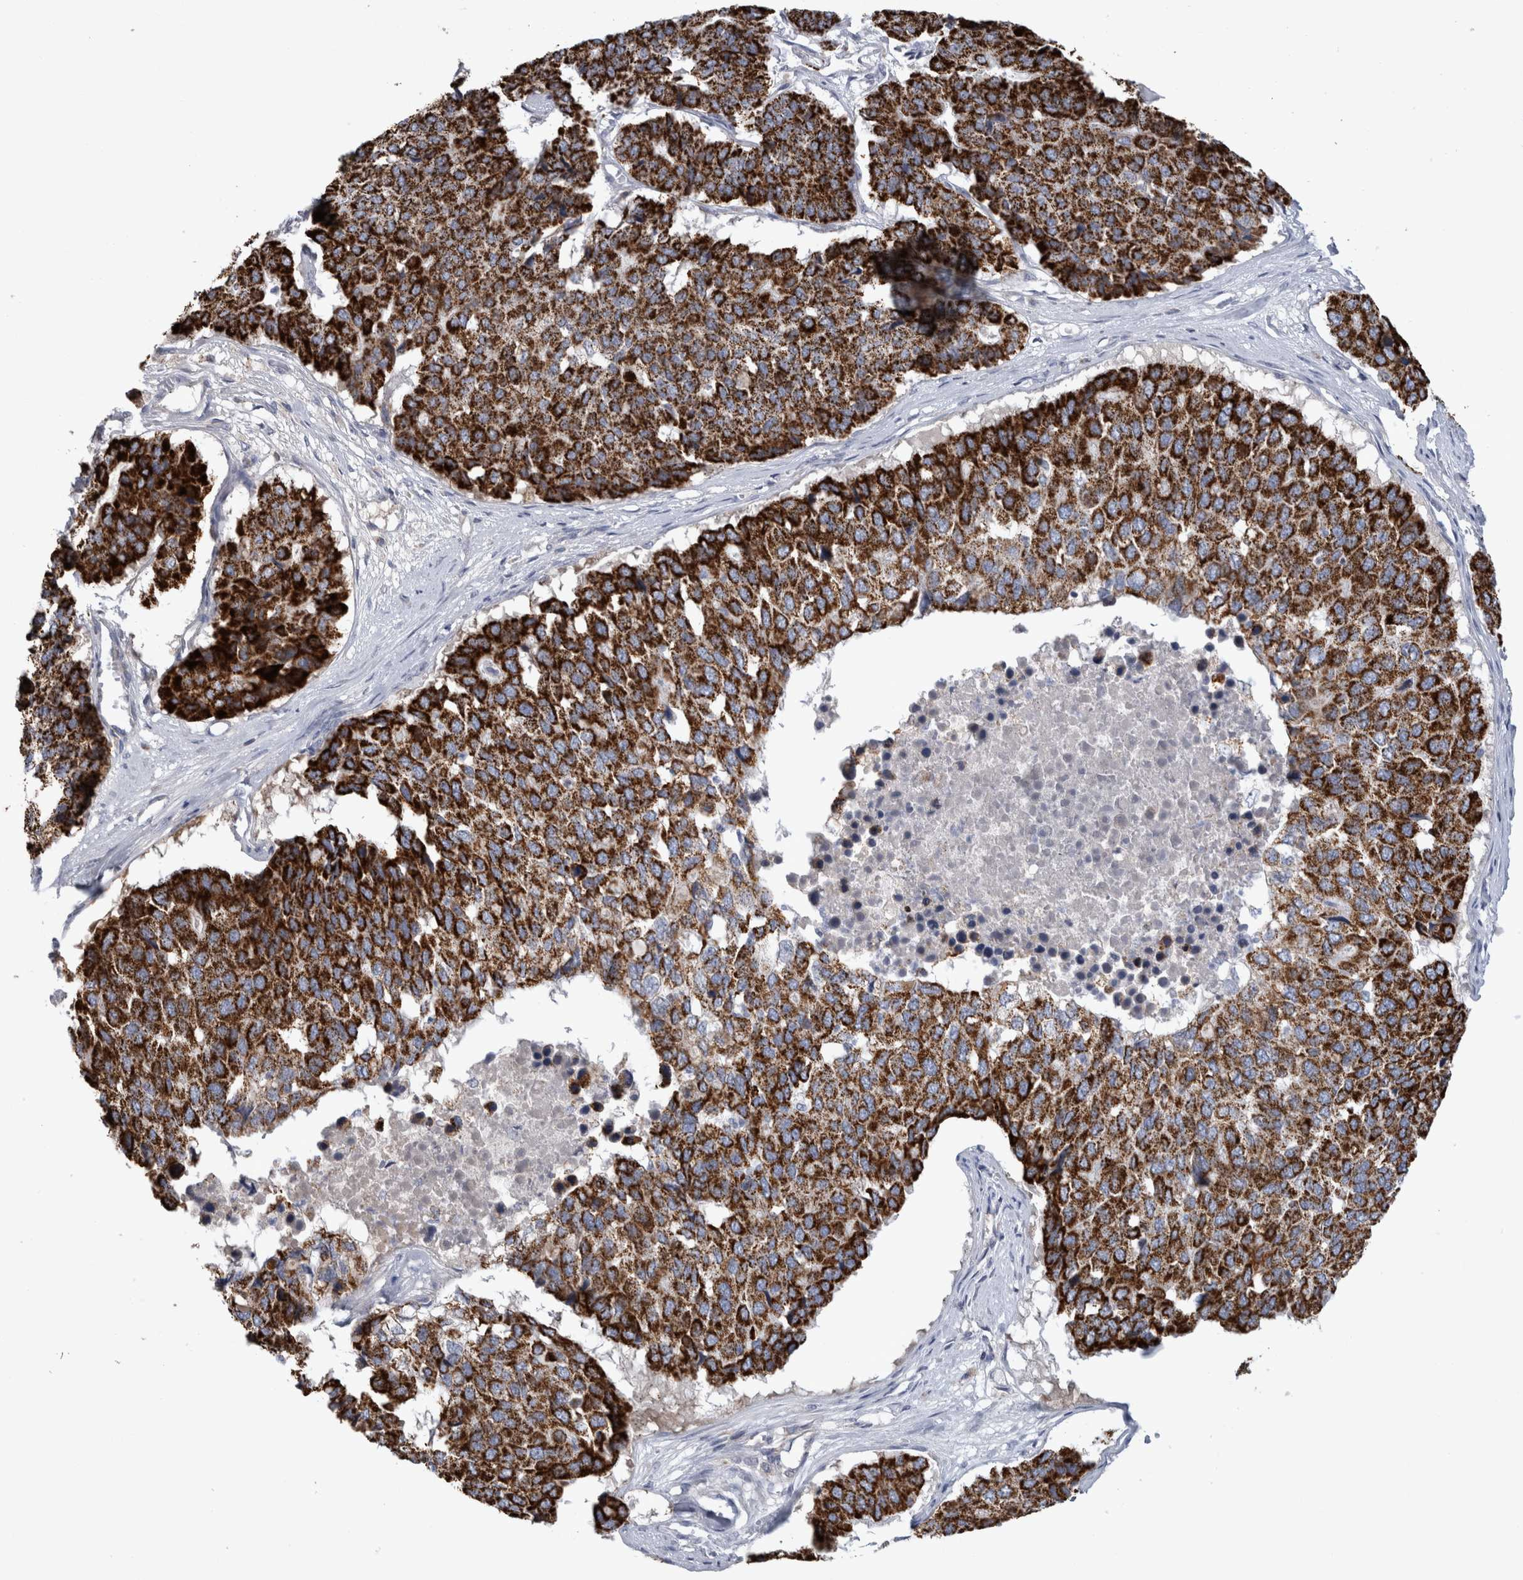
{"staining": {"intensity": "strong", "quantity": ">75%", "location": "cytoplasmic/membranous"}, "tissue": "pancreatic cancer", "cell_type": "Tumor cells", "image_type": "cancer", "snomed": [{"axis": "morphology", "description": "Adenocarcinoma, NOS"}, {"axis": "topography", "description": "Pancreas"}], "caption": "Adenocarcinoma (pancreatic) stained for a protein displays strong cytoplasmic/membranous positivity in tumor cells.", "gene": "GATM", "patient": {"sex": "male", "age": 50}}